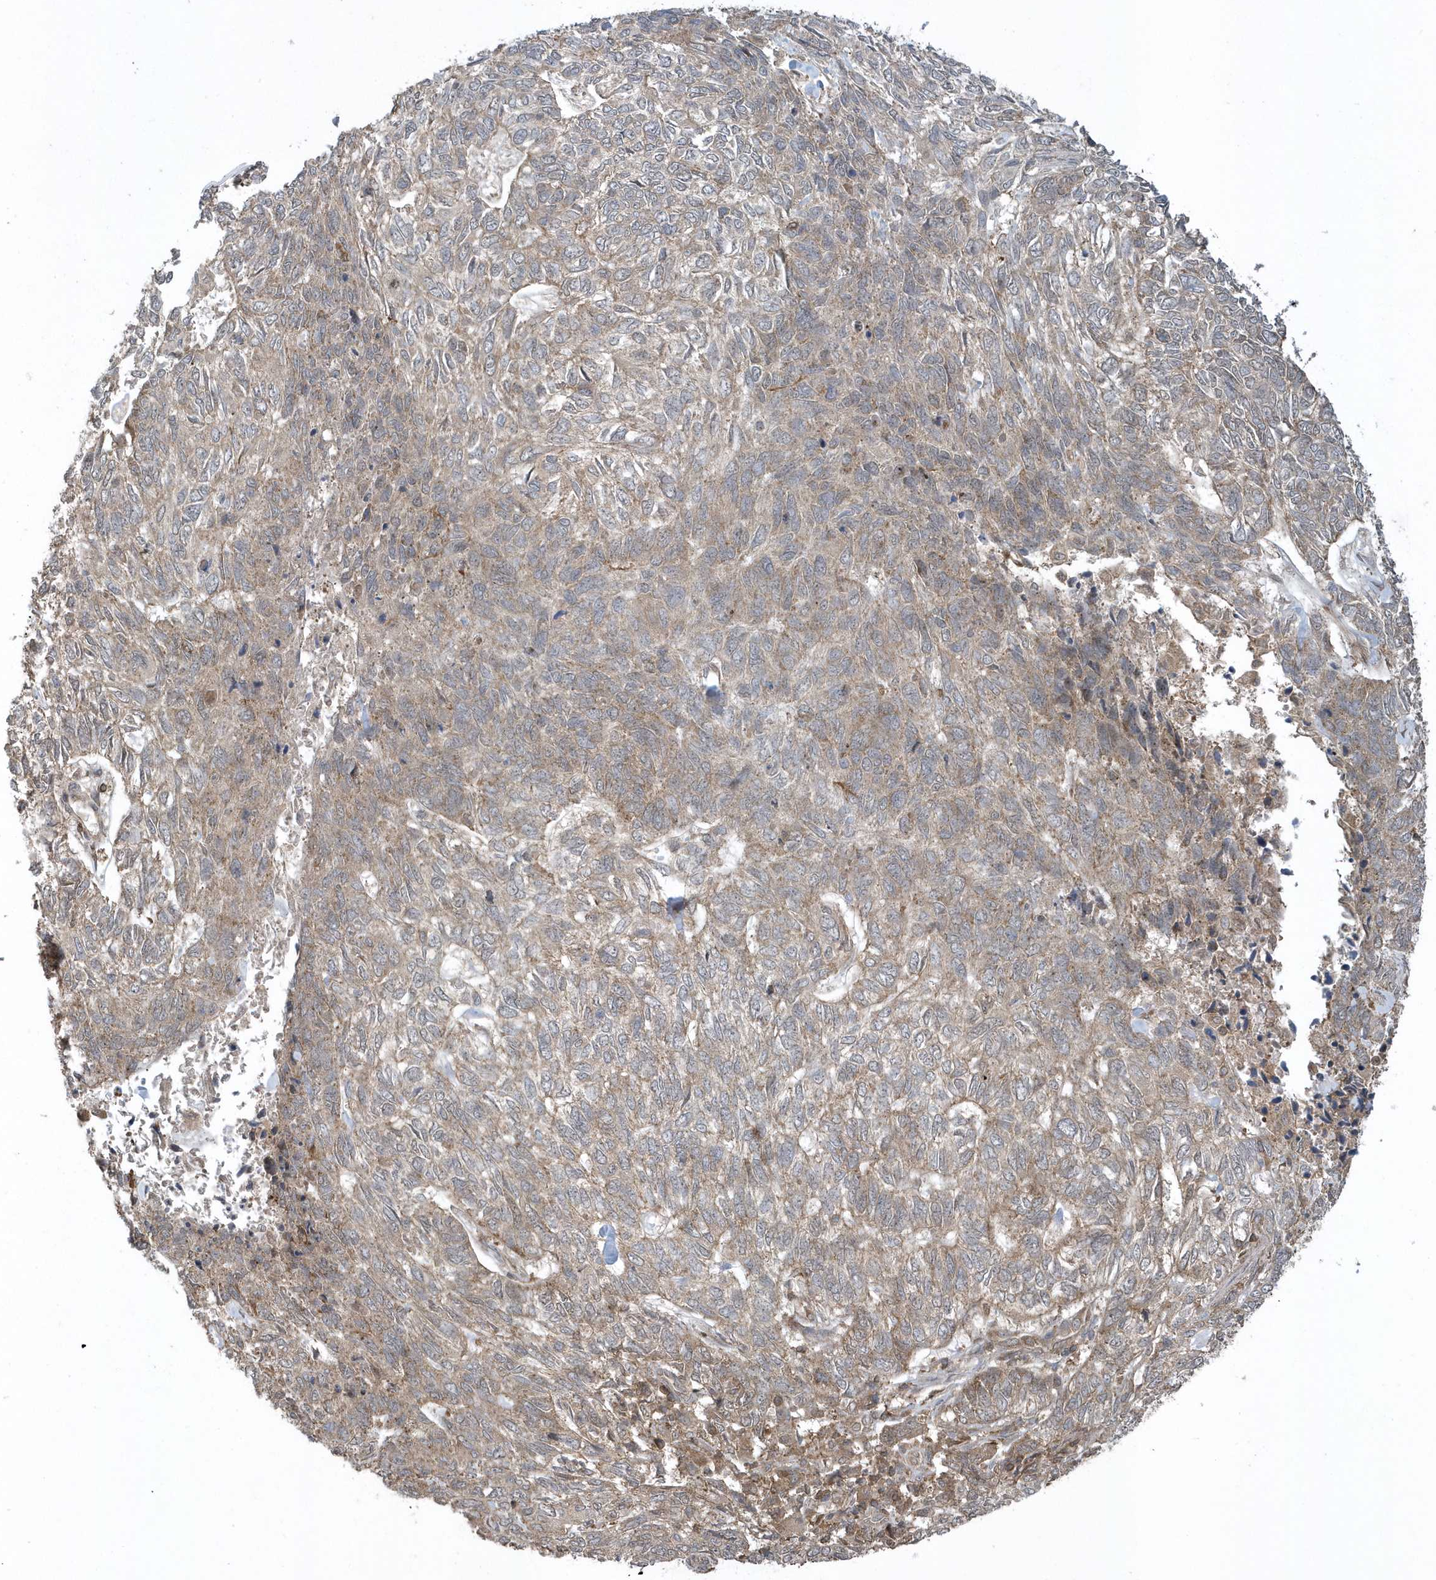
{"staining": {"intensity": "weak", "quantity": "25%-75%", "location": "cytoplasmic/membranous"}, "tissue": "skin cancer", "cell_type": "Tumor cells", "image_type": "cancer", "snomed": [{"axis": "morphology", "description": "Basal cell carcinoma"}, {"axis": "topography", "description": "Skin"}], "caption": "Basal cell carcinoma (skin) was stained to show a protein in brown. There is low levels of weak cytoplasmic/membranous expression in about 25%-75% of tumor cells. The protein is stained brown, and the nuclei are stained in blue (DAB (3,3'-diaminobenzidine) IHC with brightfield microscopy, high magnification).", "gene": "STAMBP", "patient": {"sex": "female", "age": 65}}